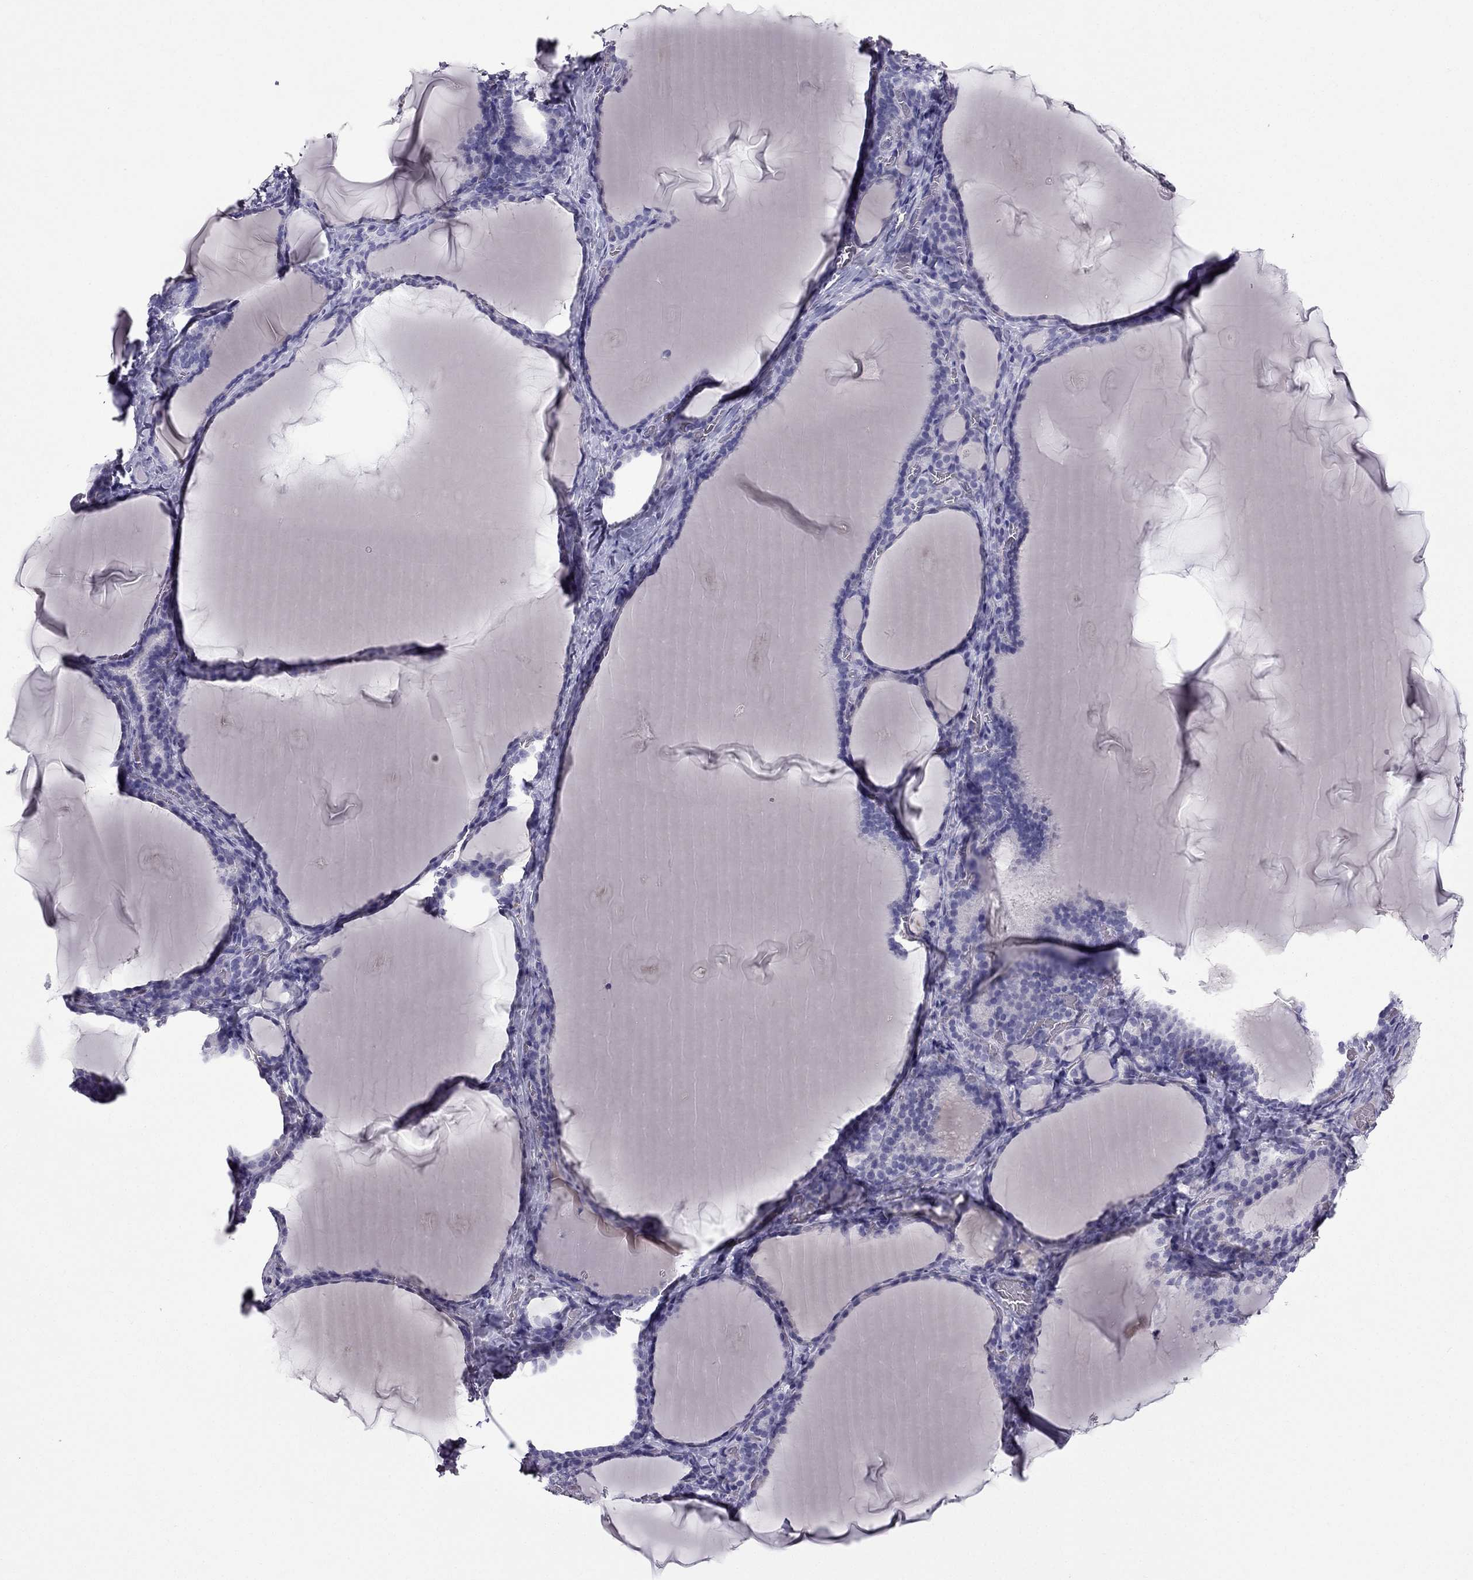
{"staining": {"intensity": "negative", "quantity": "none", "location": "none"}, "tissue": "thyroid gland", "cell_type": "Glandular cells", "image_type": "normal", "snomed": [{"axis": "morphology", "description": "Normal tissue, NOS"}, {"axis": "morphology", "description": "Hyperplasia, NOS"}, {"axis": "topography", "description": "Thyroid gland"}], "caption": "Immunohistochemistry (IHC) histopathology image of benign human thyroid gland stained for a protein (brown), which reveals no expression in glandular cells.", "gene": "STOML3", "patient": {"sex": "female", "age": 27}}